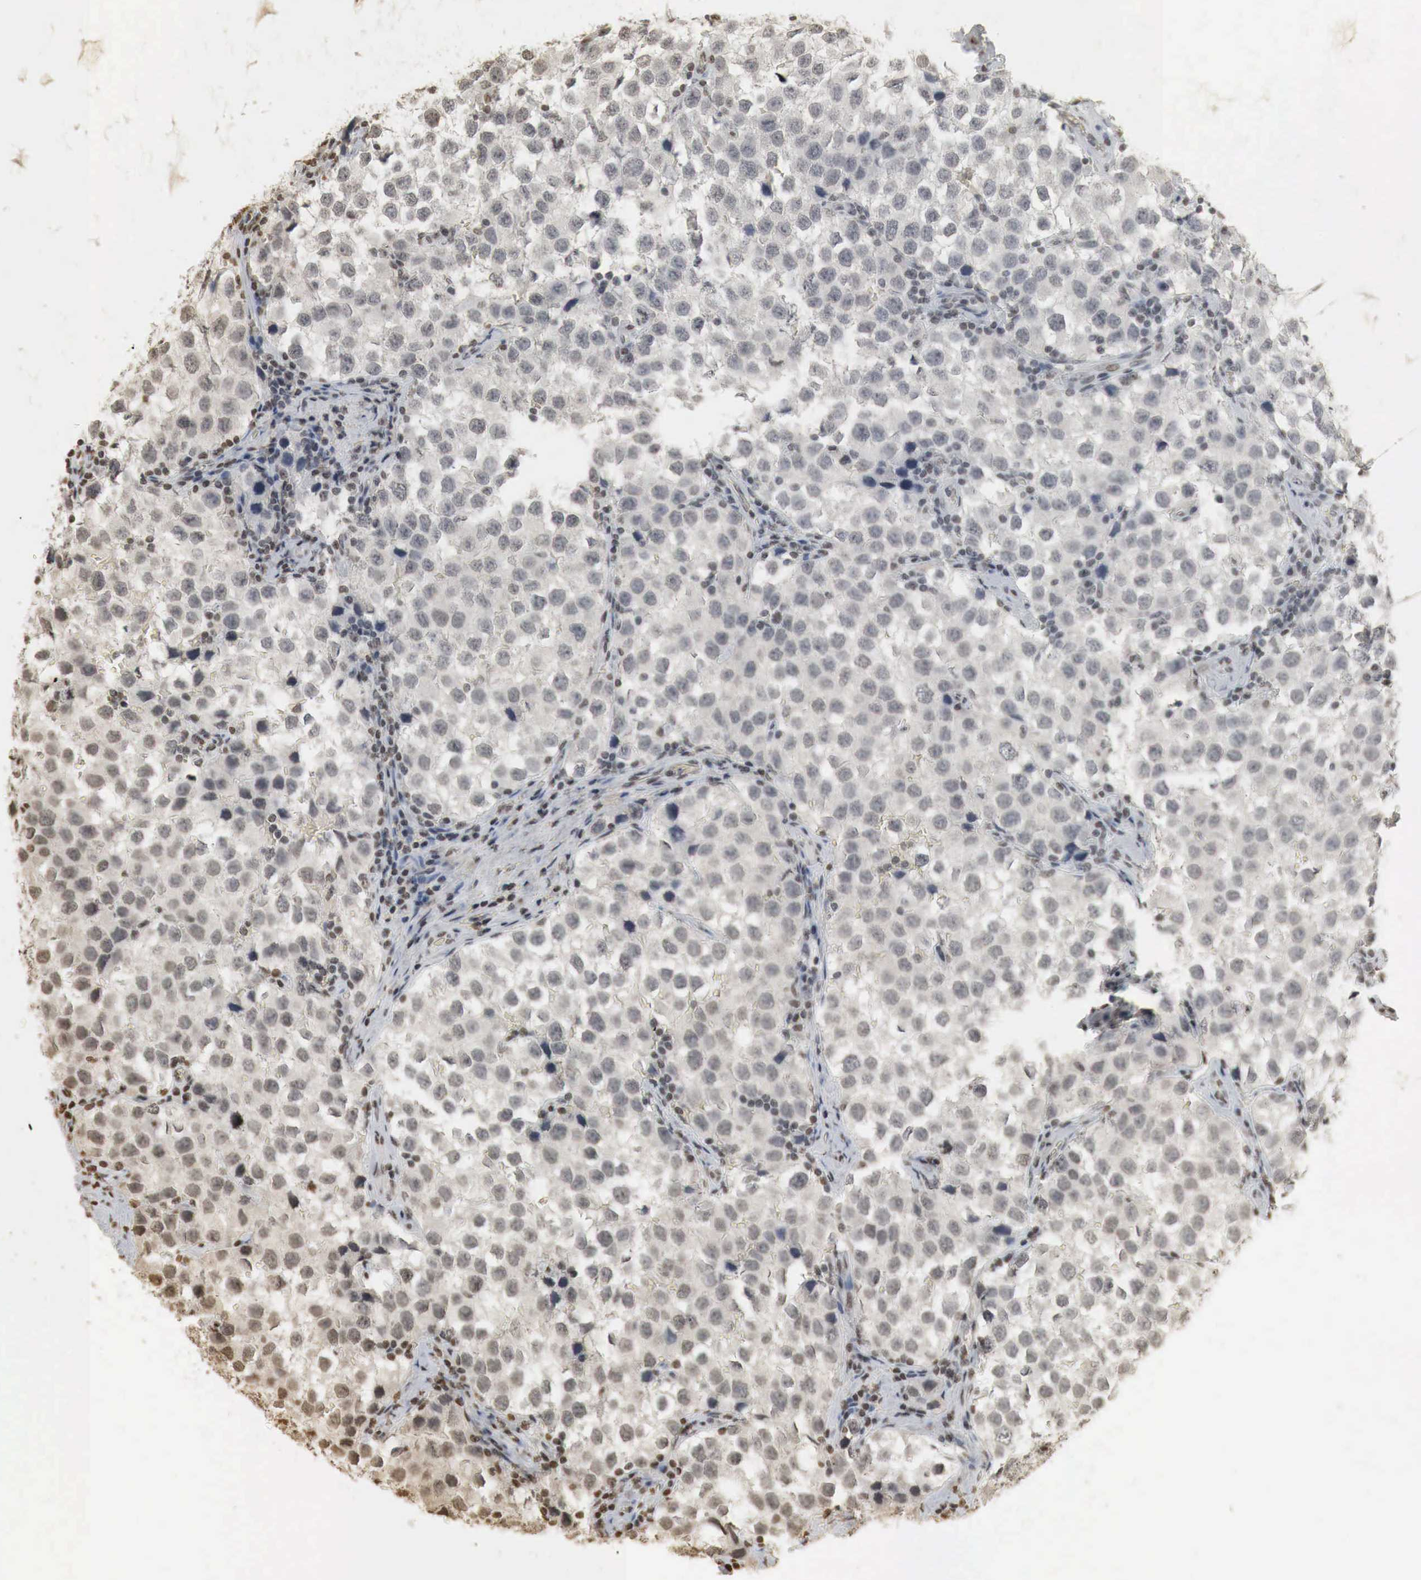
{"staining": {"intensity": "weak", "quantity": "<25%", "location": "cytoplasmic/membranous,nuclear"}, "tissue": "testis cancer", "cell_type": "Tumor cells", "image_type": "cancer", "snomed": [{"axis": "morphology", "description": "Seminoma, NOS"}, {"axis": "topography", "description": "Testis"}], "caption": "The immunohistochemistry photomicrograph has no significant positivity in tumor cells of testis cancer tissue.", "gene": "ERBB4", "patient": {"sex": "male", "age": 39}}